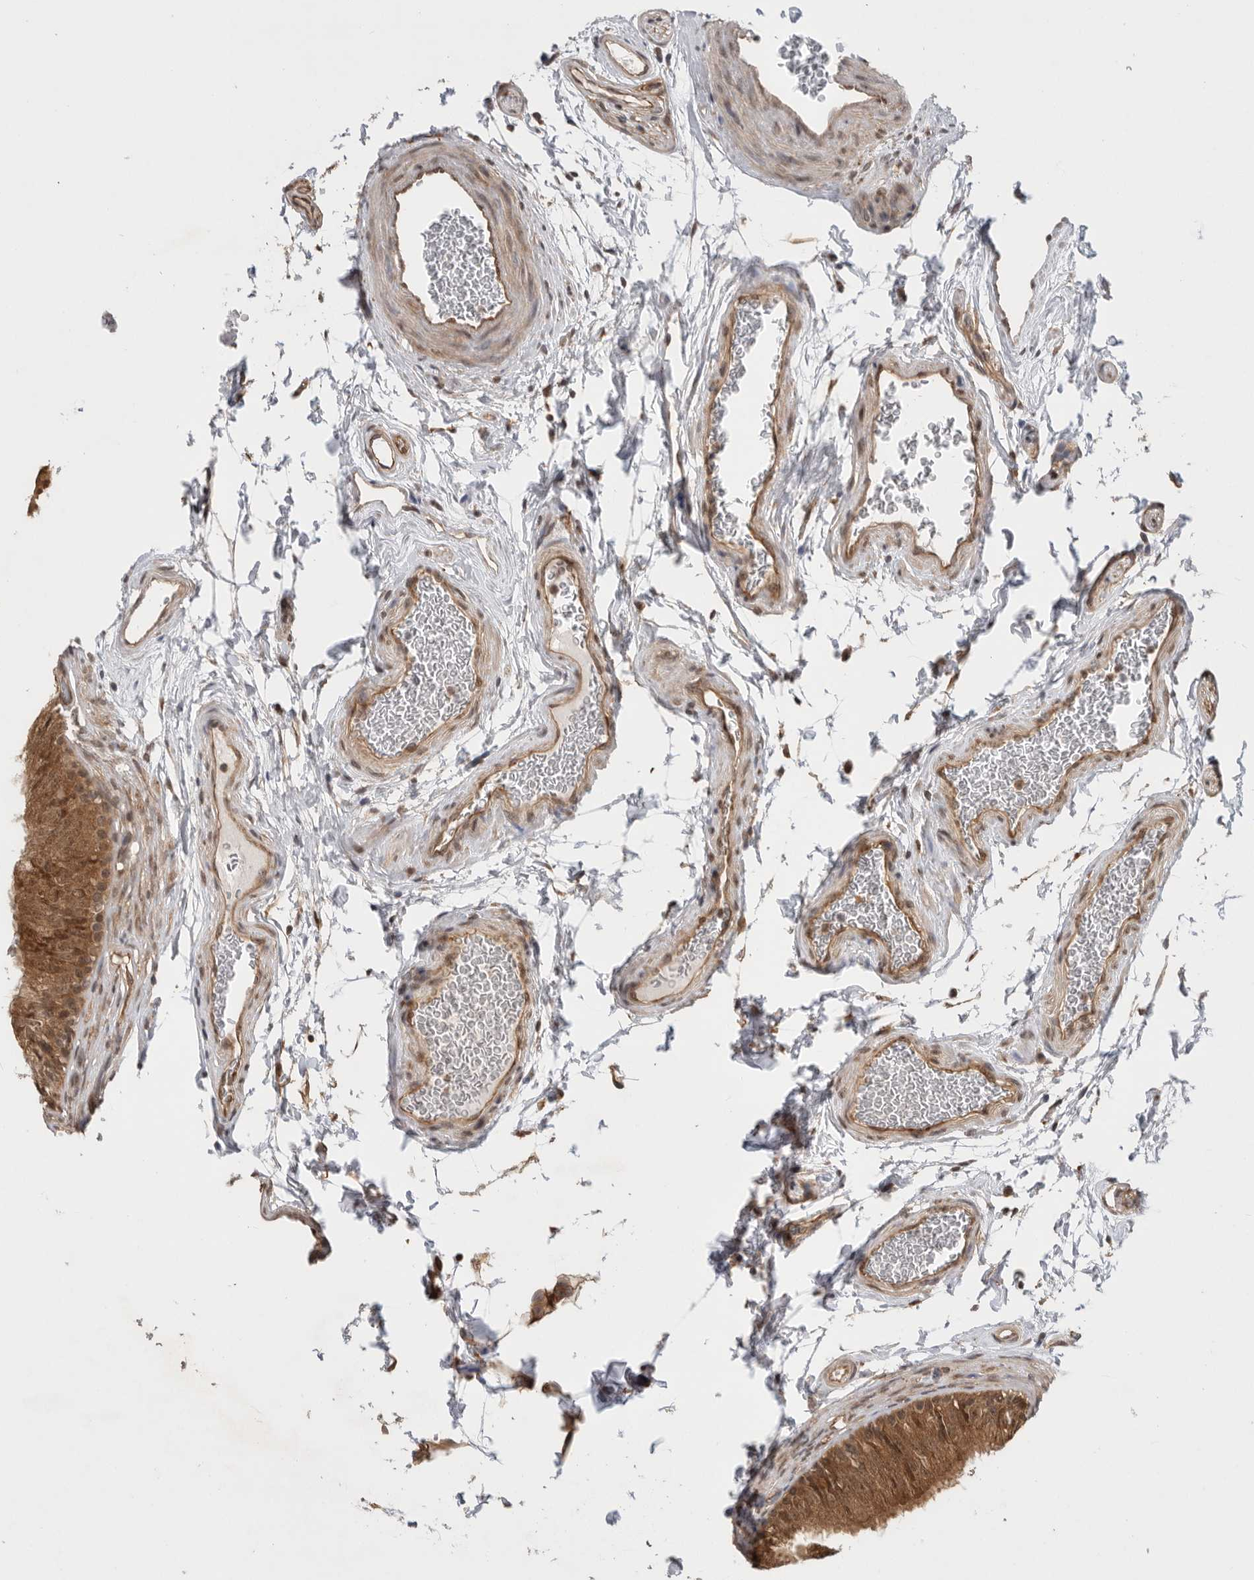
{"staining": {"intensity": "moderate", "quantity": ">75%", "location": "cytoplasmic/membranous,nuclear"}, "tissue": "epididymis", "cell_type": "Glandular cells", "image_type": "normal", "snomed": [{"axis": "morphology", "description": "Normal tissue, NOS"}, {"axis": "topography", "description": "Epididymis"}], "caption": "Brown immunohistochemical staining in unremarkable epididymis demonstrates moderate cytoplasmic/membranous,nuclear positivity in approximately >75% of glandular cells.", "gene": "VPS50", "patient": {"sex": "male", "age": 36}}